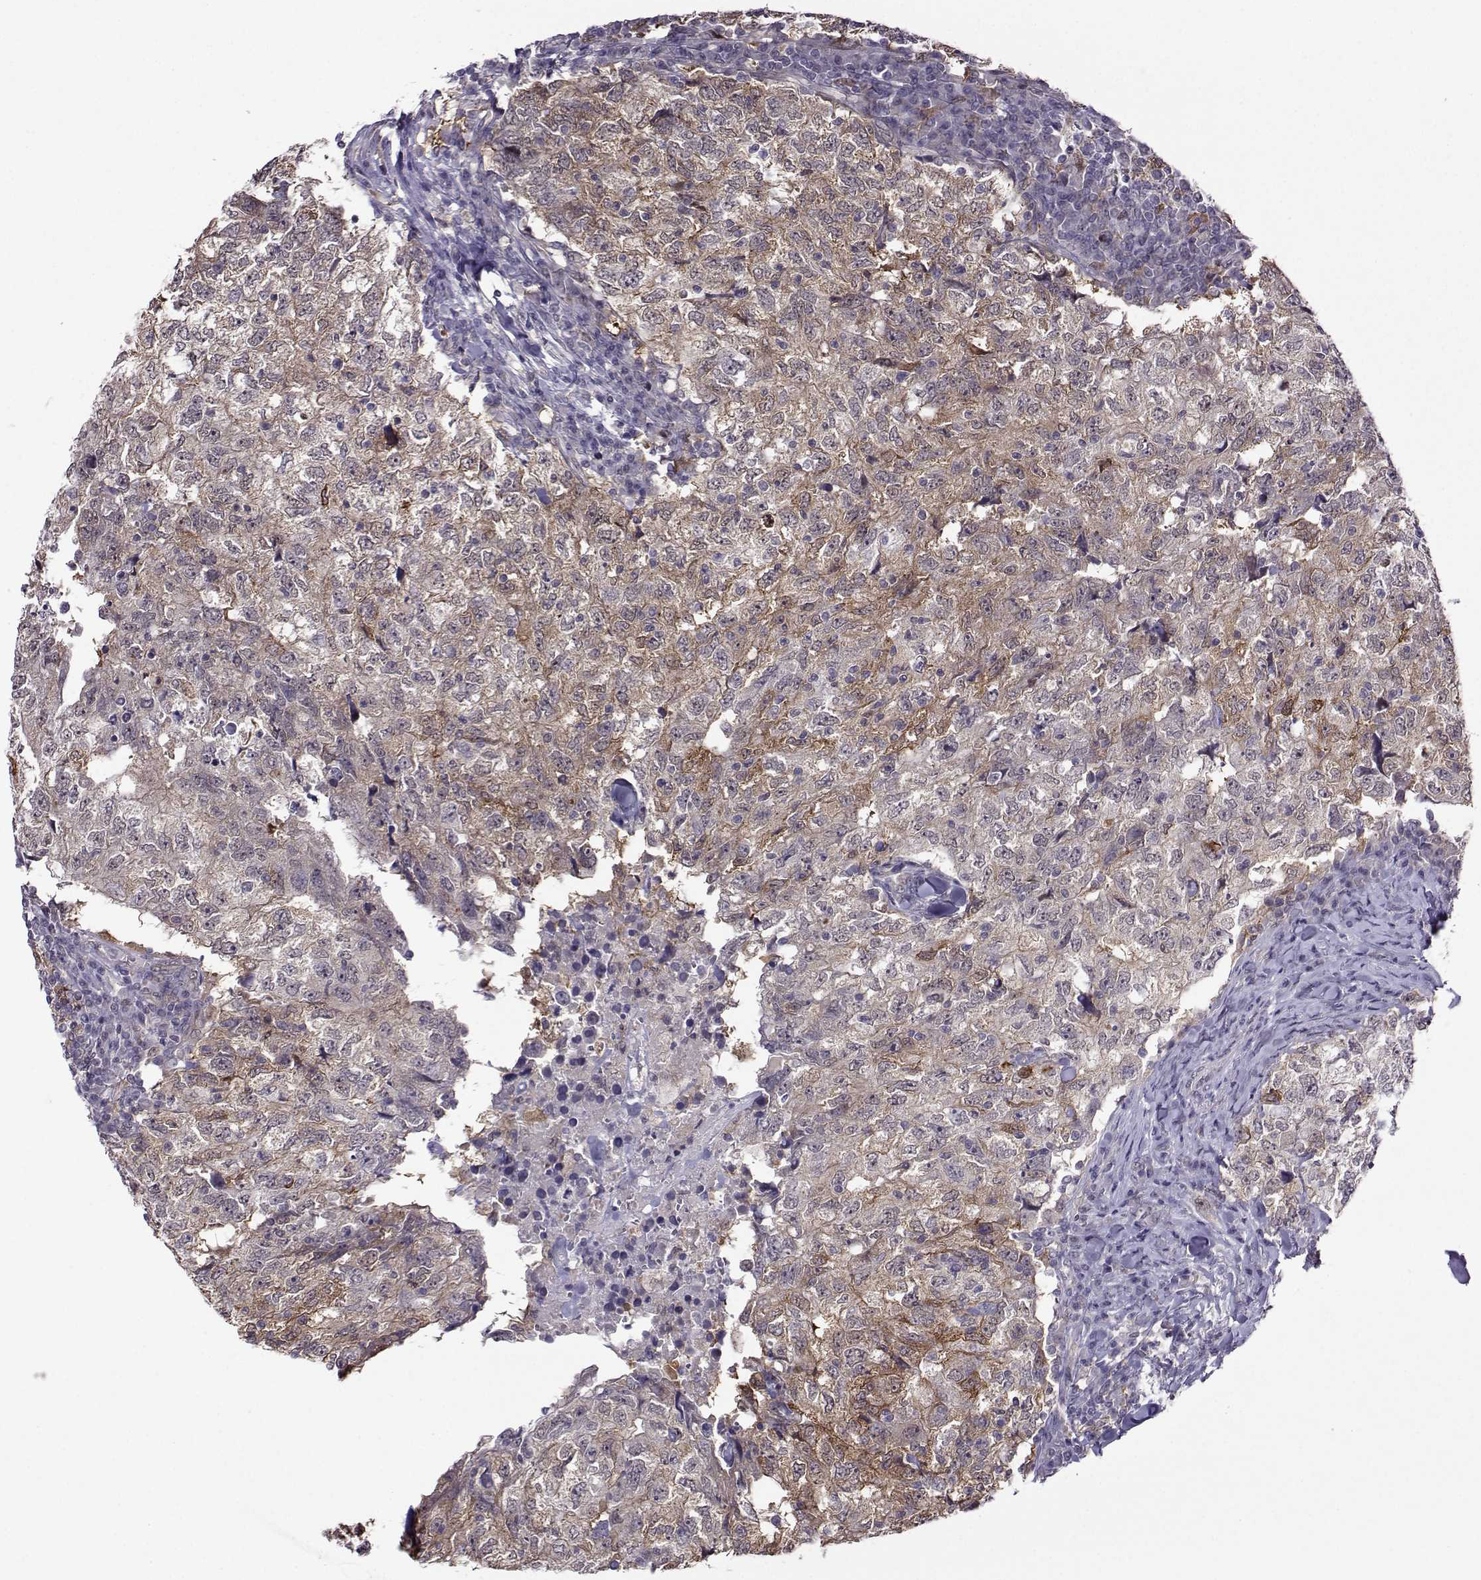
{"staining": {"intensity": "moderate", "quantity": "25%-75%", "location": "cytoplasmic/membranous"}, "tissue": "breast cancer", "cell_type": "Tumor cells", "image_type": "cancer", "snomed": [{"axis": "morphology", "description": "Duct carcinoma"}, {"axis": "topography", "description": "Breast"}], "caption": "Immunohistochemistry of infiltrating ductal carcinoma (breast) displays medium levels of moderate cytoplasmic/membranous expression in approximately 25%-75% of tumor cells.", "gene": "DDX20", "patient": {"sex": "female", "age": 30}}